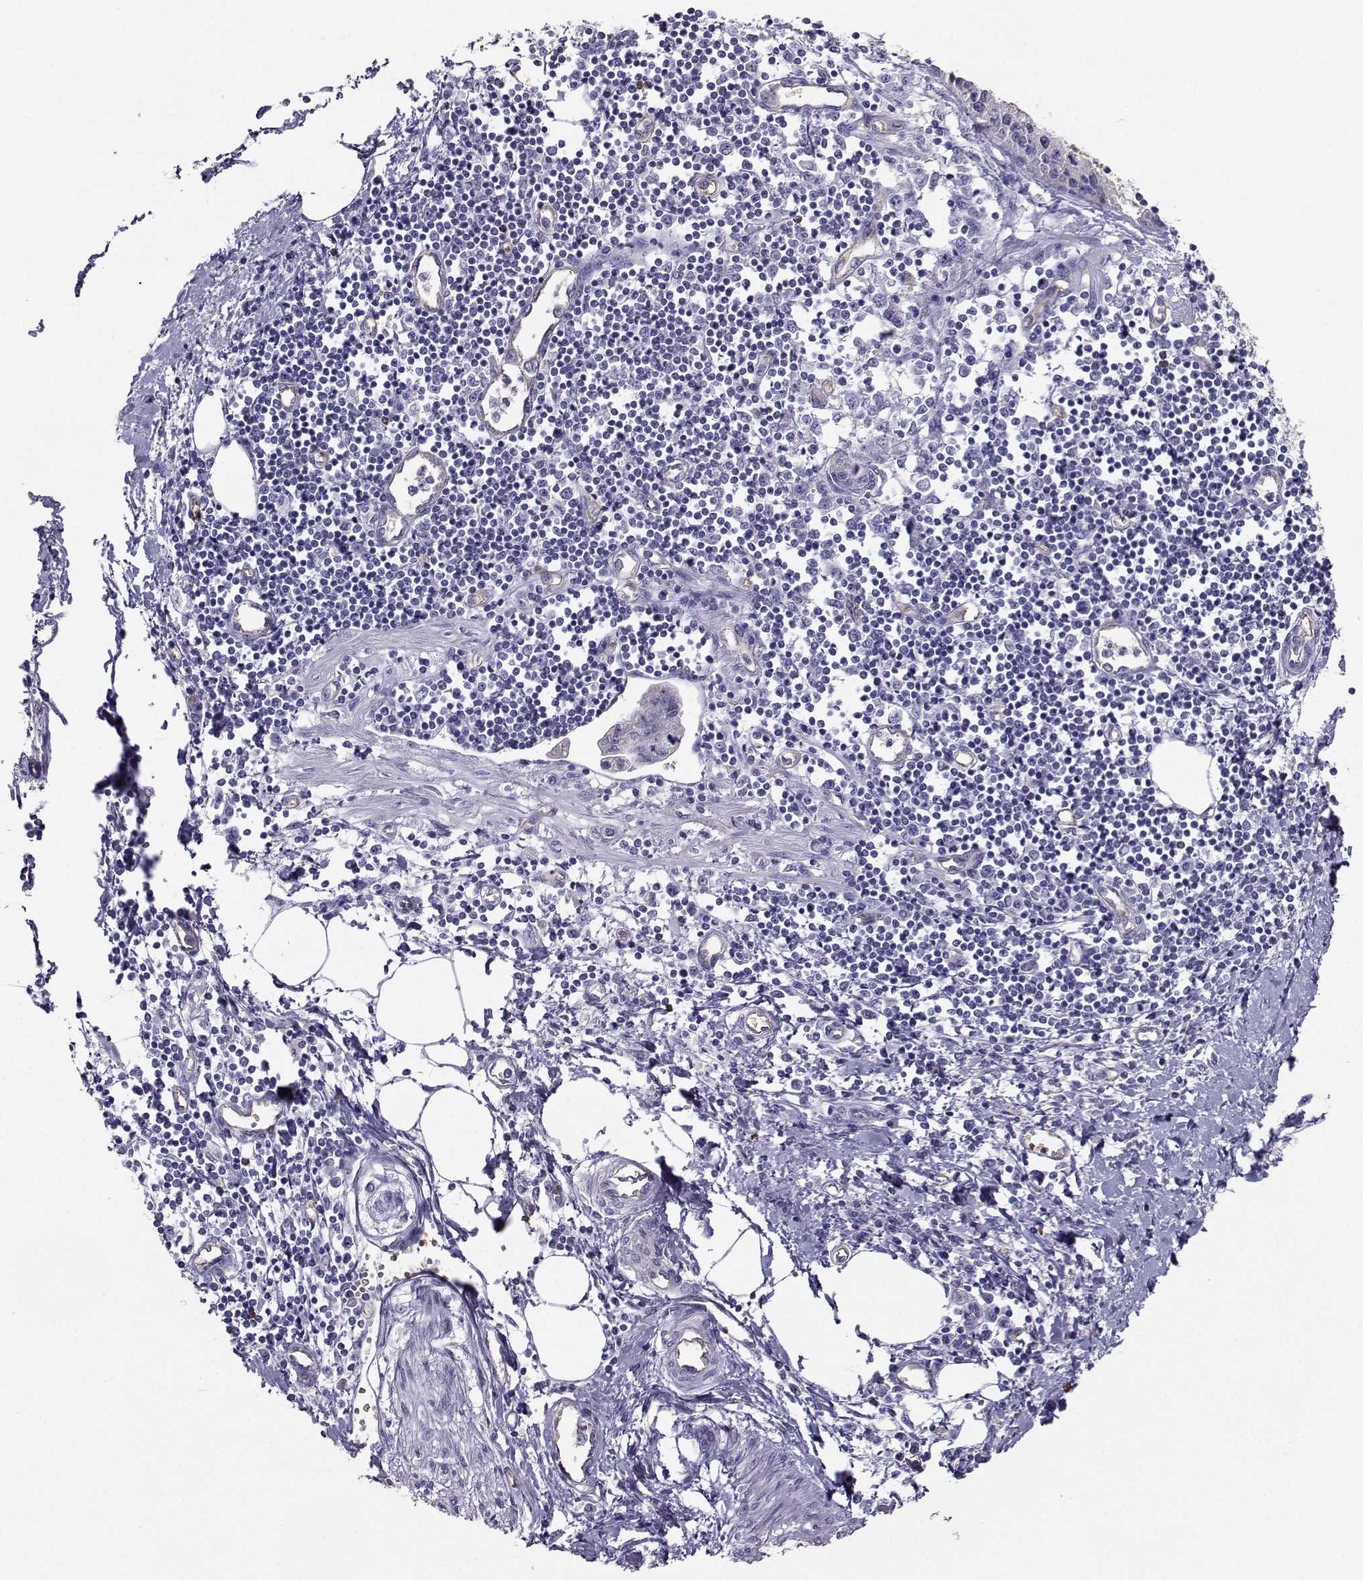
{"staining": {"intensity": "weak", "quantity": "25%-75%", "location": "cytoplasmic/membranous"}, "tissue": "pancreatic cancer", "cell_type": "Tumor cells", "image_type": "cancer", "snomed": [{"axis": "morphology", "description": "Adenocarcinoma, NOS"}, {"axis": "topography", "description": "Pancreas"}], "caption": "Immunohistochemistry photomicrograph of neoplastic tissue: adenocarcinoma (pancreatic) stained using immunohistochemistry demonstrates low levels of weak protein expression localized specifically in the cytoplasmic/membranous of tumor cells, appearing as a cytoplasmic/membranous brown color.", "gene": "CLUL1", "patient": {"sex": "male", "age": 60}}